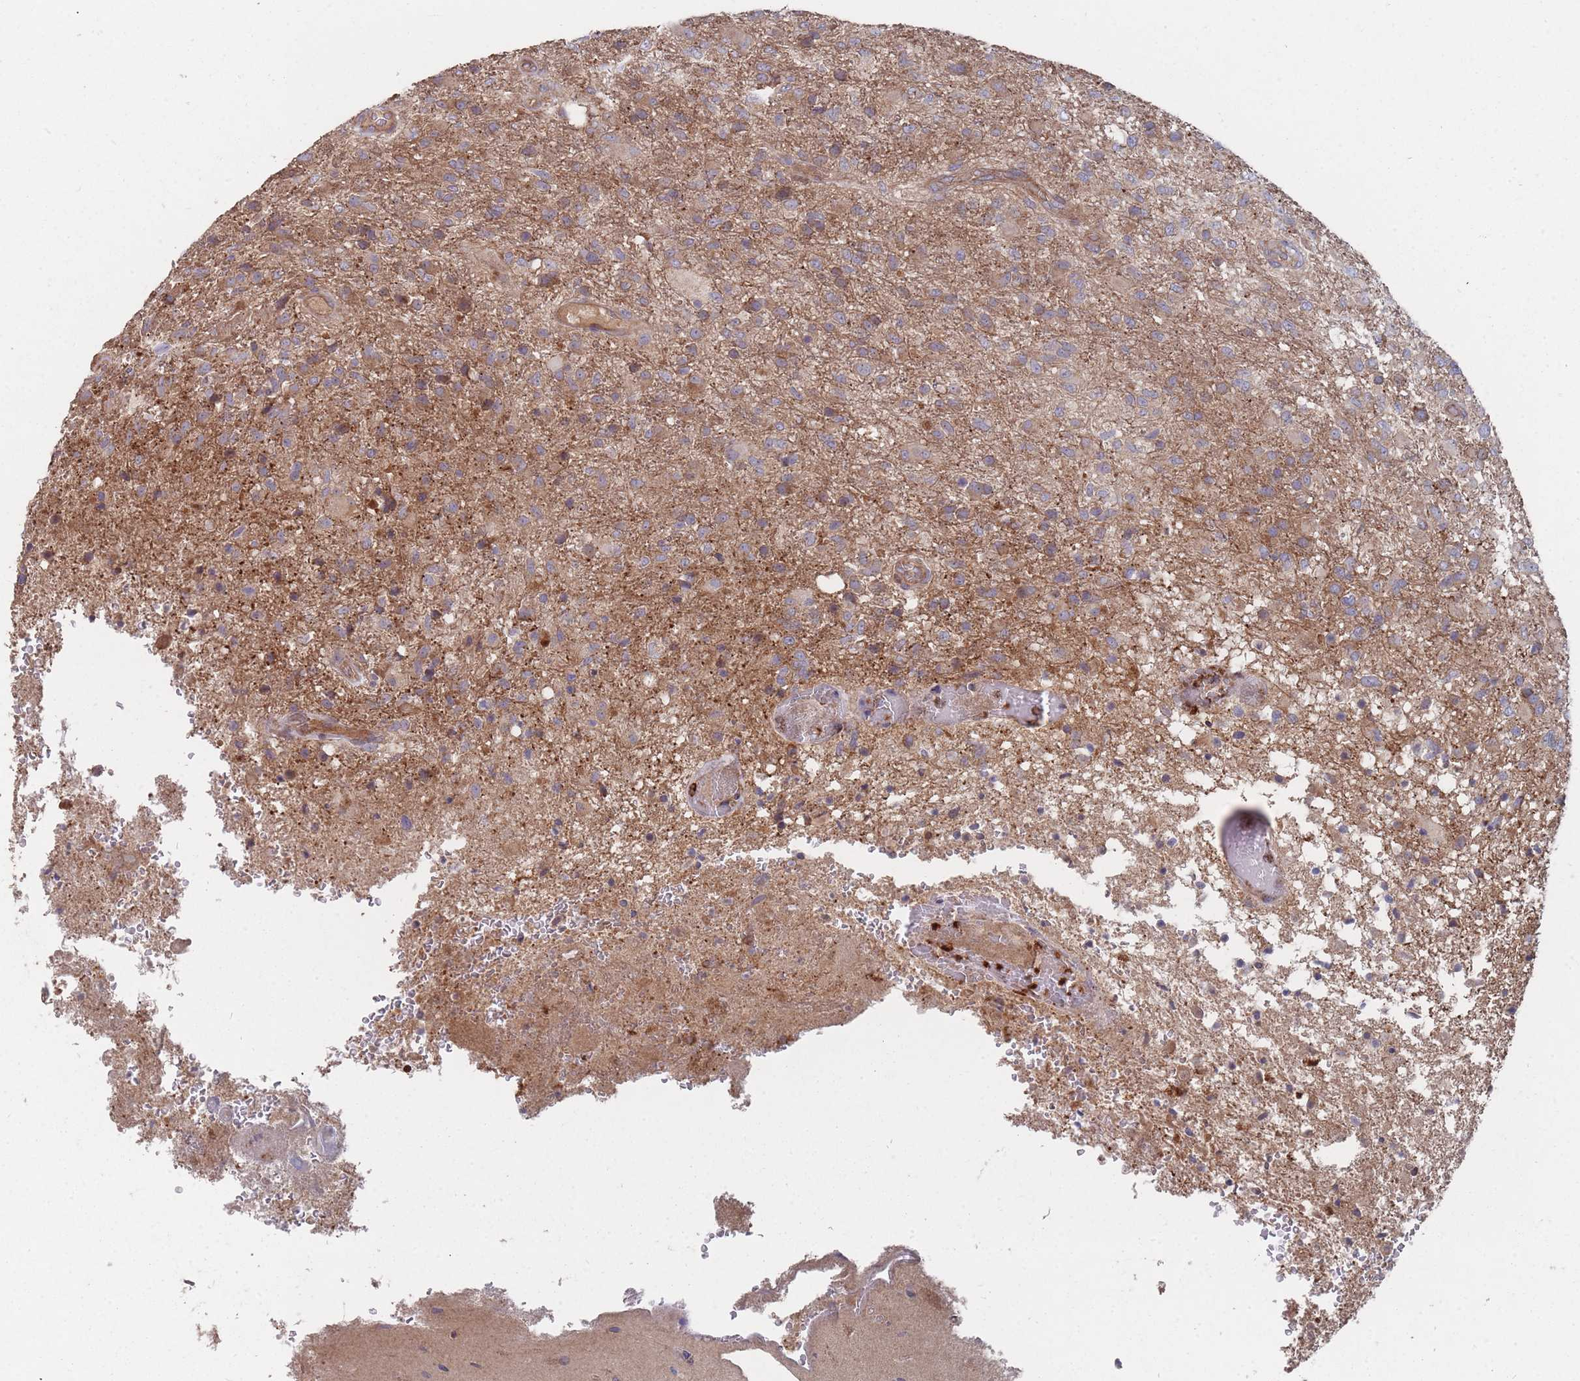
{"staining": {"intensity": "weak", "quantity": "25%-75%", "location": "cytoplasmic/membranous"}, "tissue": "glioma", "cell_type": "Tumor cells", "image_type": "cancer", "snomed": [{"axis": "morphology", "description": "Glioma, malignant, High grade"}, {"axis": "topography", "description": "Brain"}], "caption": "A histopathology image of human malignant glioma (high-grade) stained for a protein reveals weak cytoplasmic/membranous brown staining in tumor cells.", "gene": "THSD7B", "patient": {"sex": "female", "age": 74}}